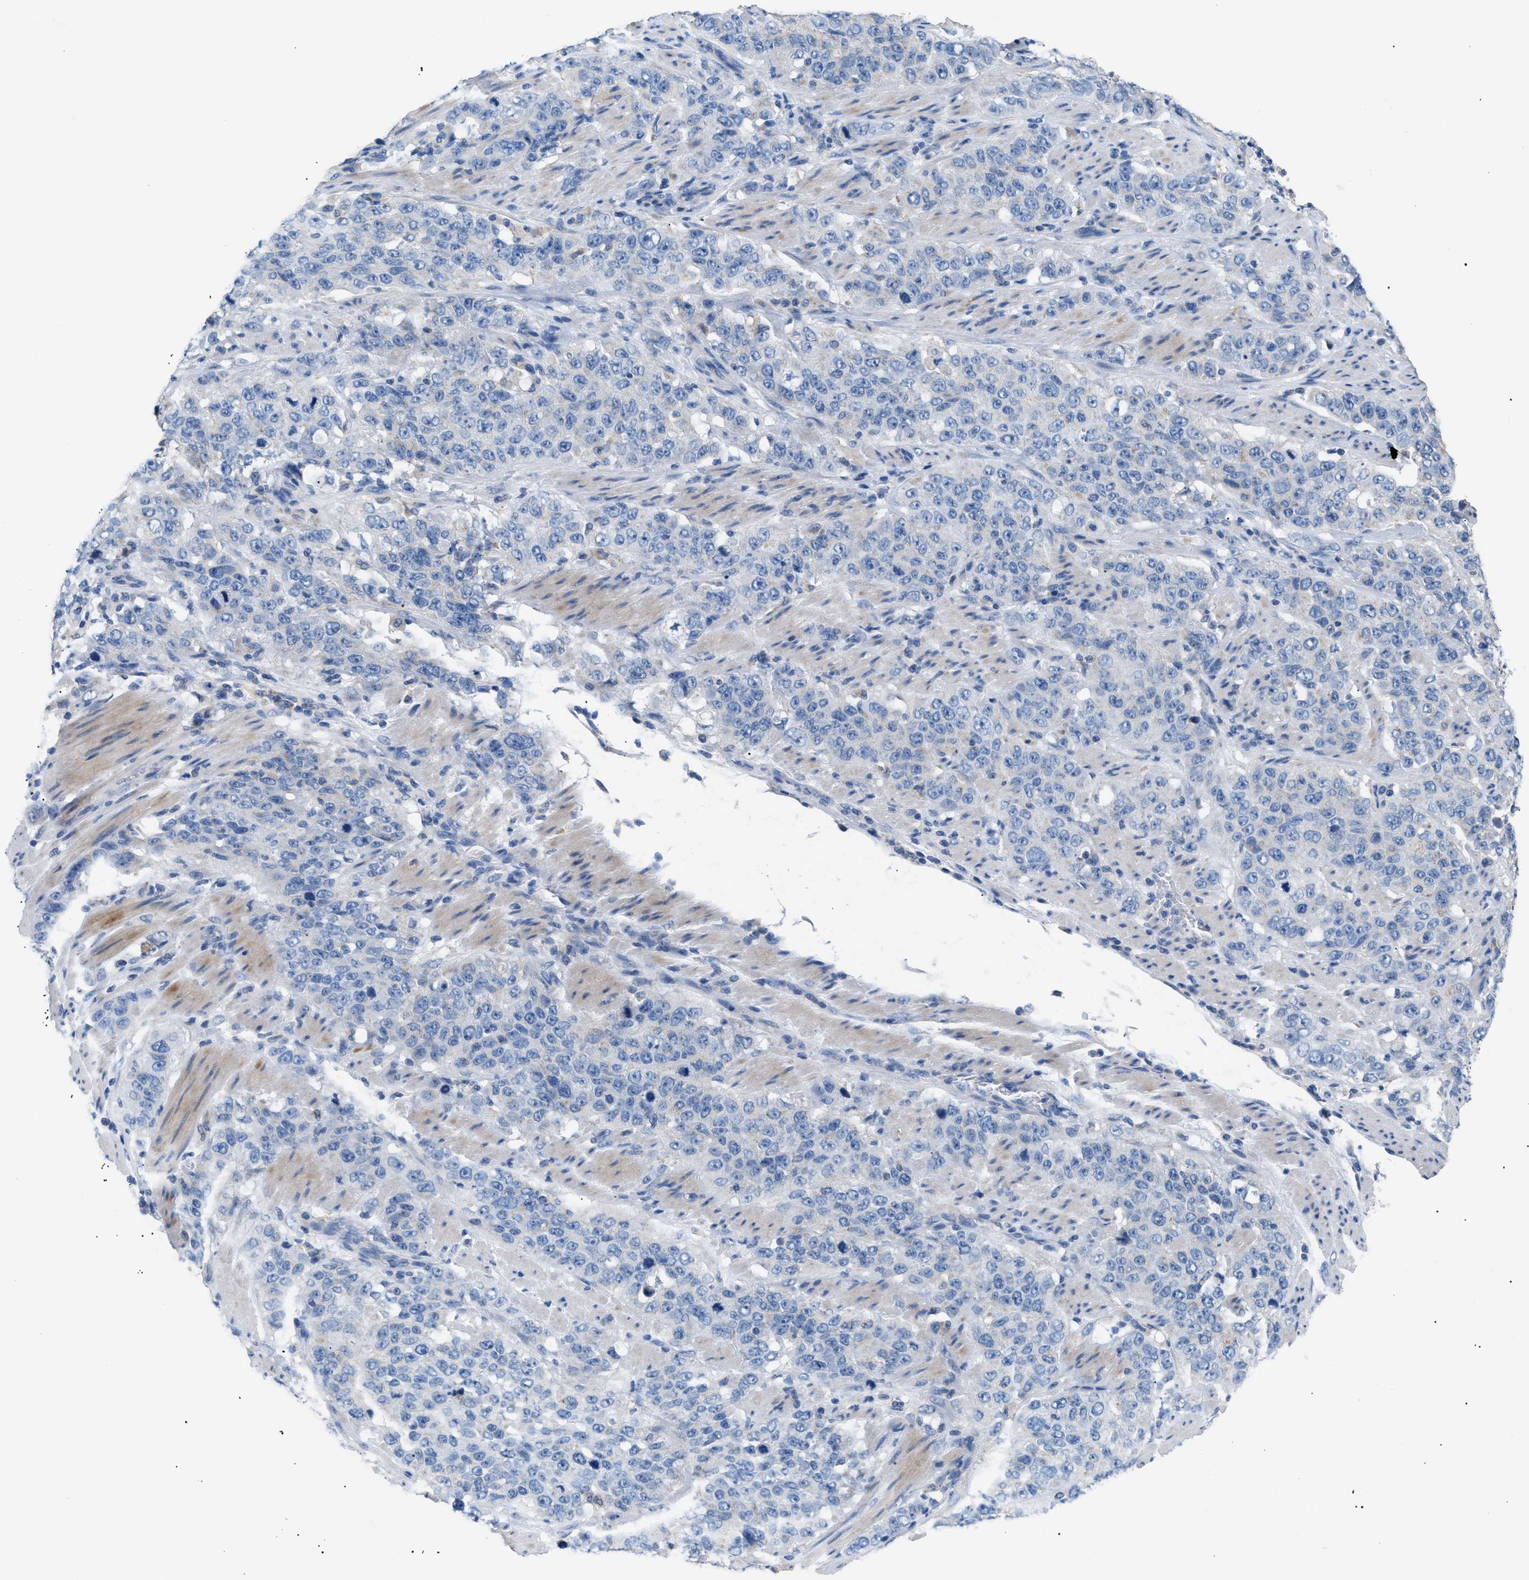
{"staining": {"intensity": "negative", "quantity": "none", "location": "none"}, "tissue": "stomach cancer", "cell_type": "Tumor cells", "image_type": "cancer", "snomed": [{"axis": "morphology", "description": "Adenocarcinoma, NOS"}, {"axis": "topography", "description": "Stomach"}], "caption": "Immunohistochemistry (IHC) image of human adenocarcinoma (stomach) stained for a protein (brown), which reveals no expression in tumor cells.", "gene": "ILDR1", "patient": {"sex": "male", "age": 48}}